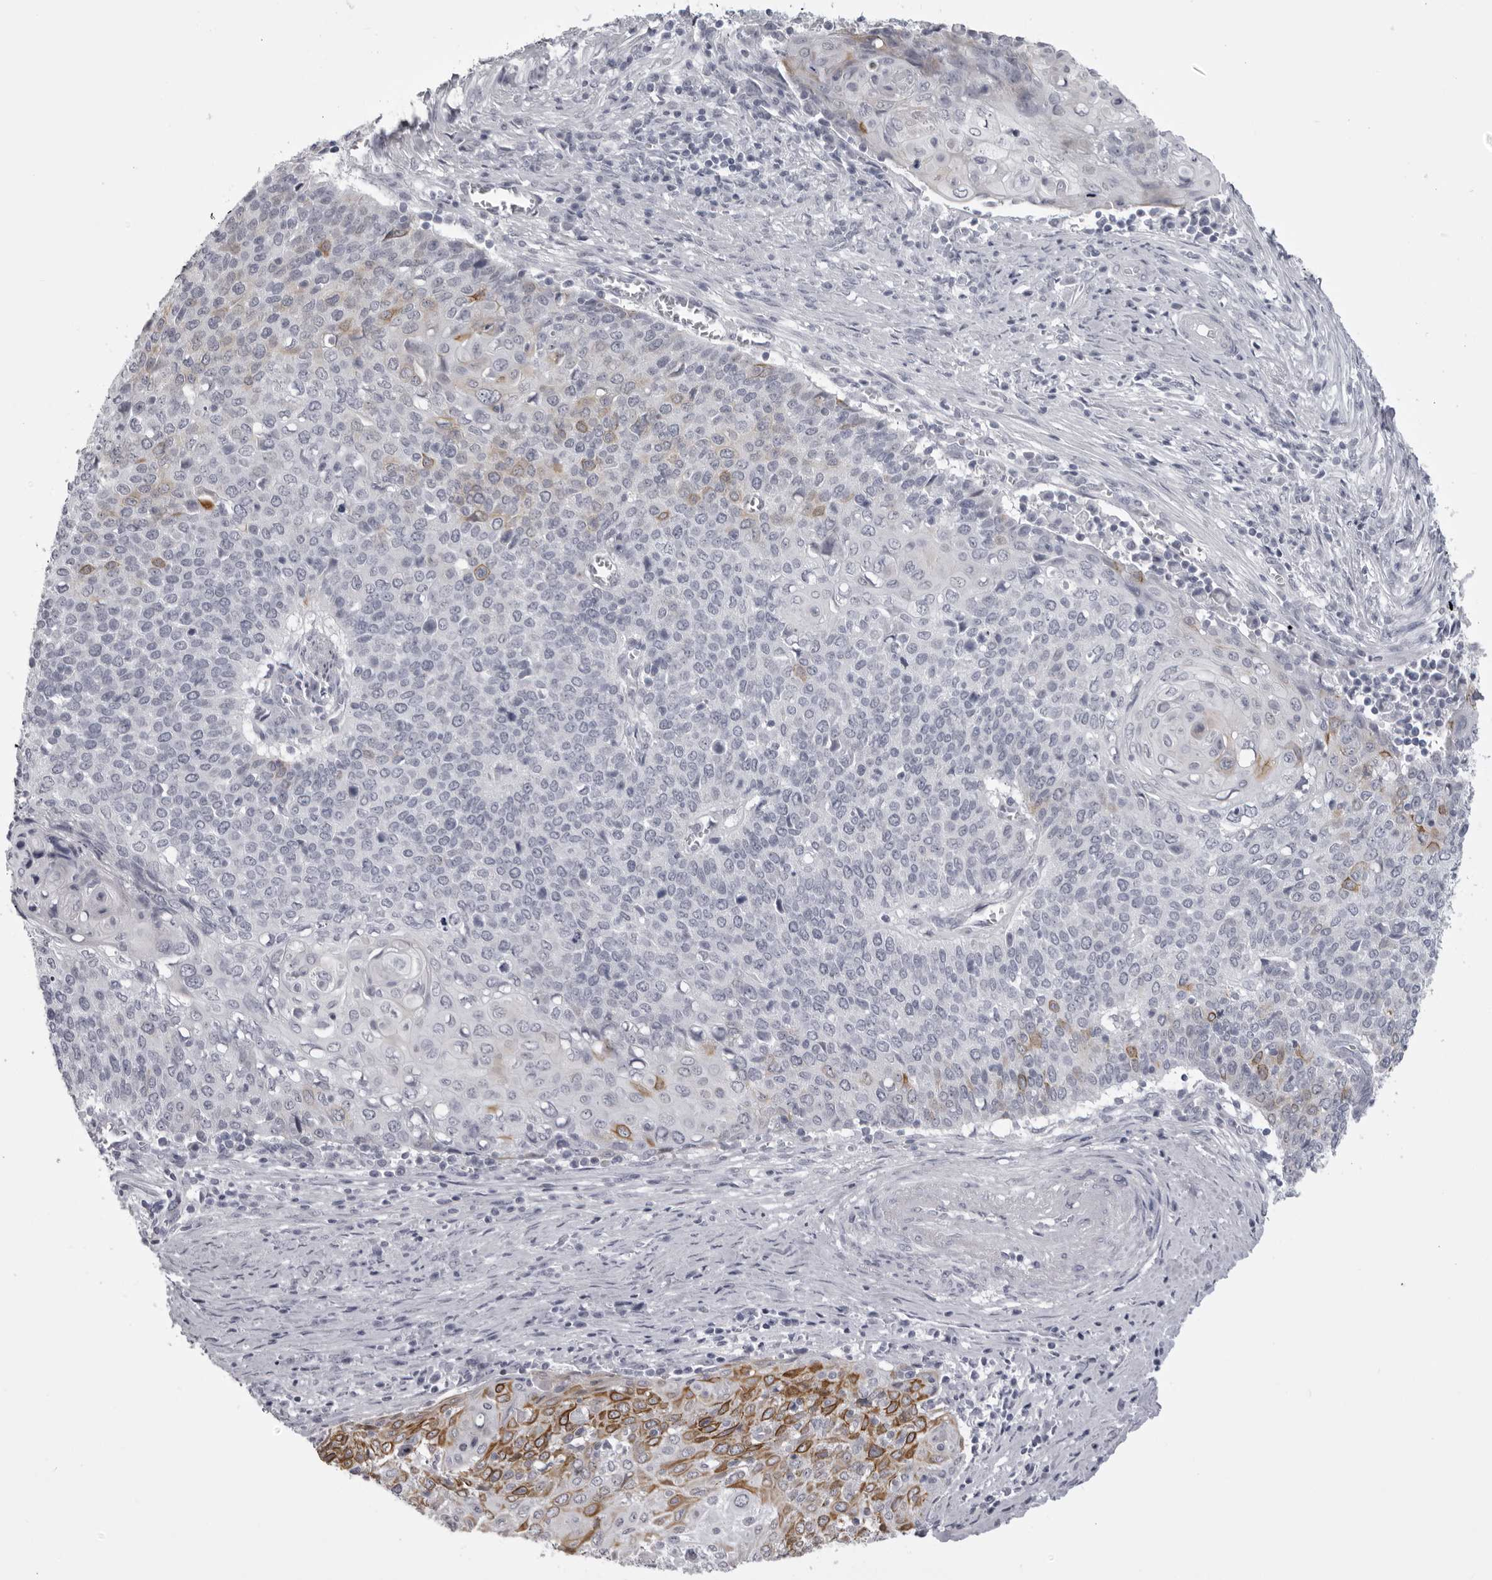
{"staining": {"intensity": "moderate", "quantity": "<25%", "location": "cytoplasmic/membranous"}, "tissue": "cervical cancer", "cell_type": "Tumor cells", "image_type": "cancer", "snomed": [{"axis": "morphology", "description": "Squamous cell carcinoma, NOS"}, {"axis": "topography", "description": "Cervix"}], "caption": "Immunohistochemical staining of cervical squamous cell carcinoma displays low levels of moderate cytoplasmic/membranous protein expression in about <25% of tumor cells. (DAB IHC with brightfield microscopy, high magnification).", "gene": "EPHA10", "patient": {"sex": "female", "age": 39}}